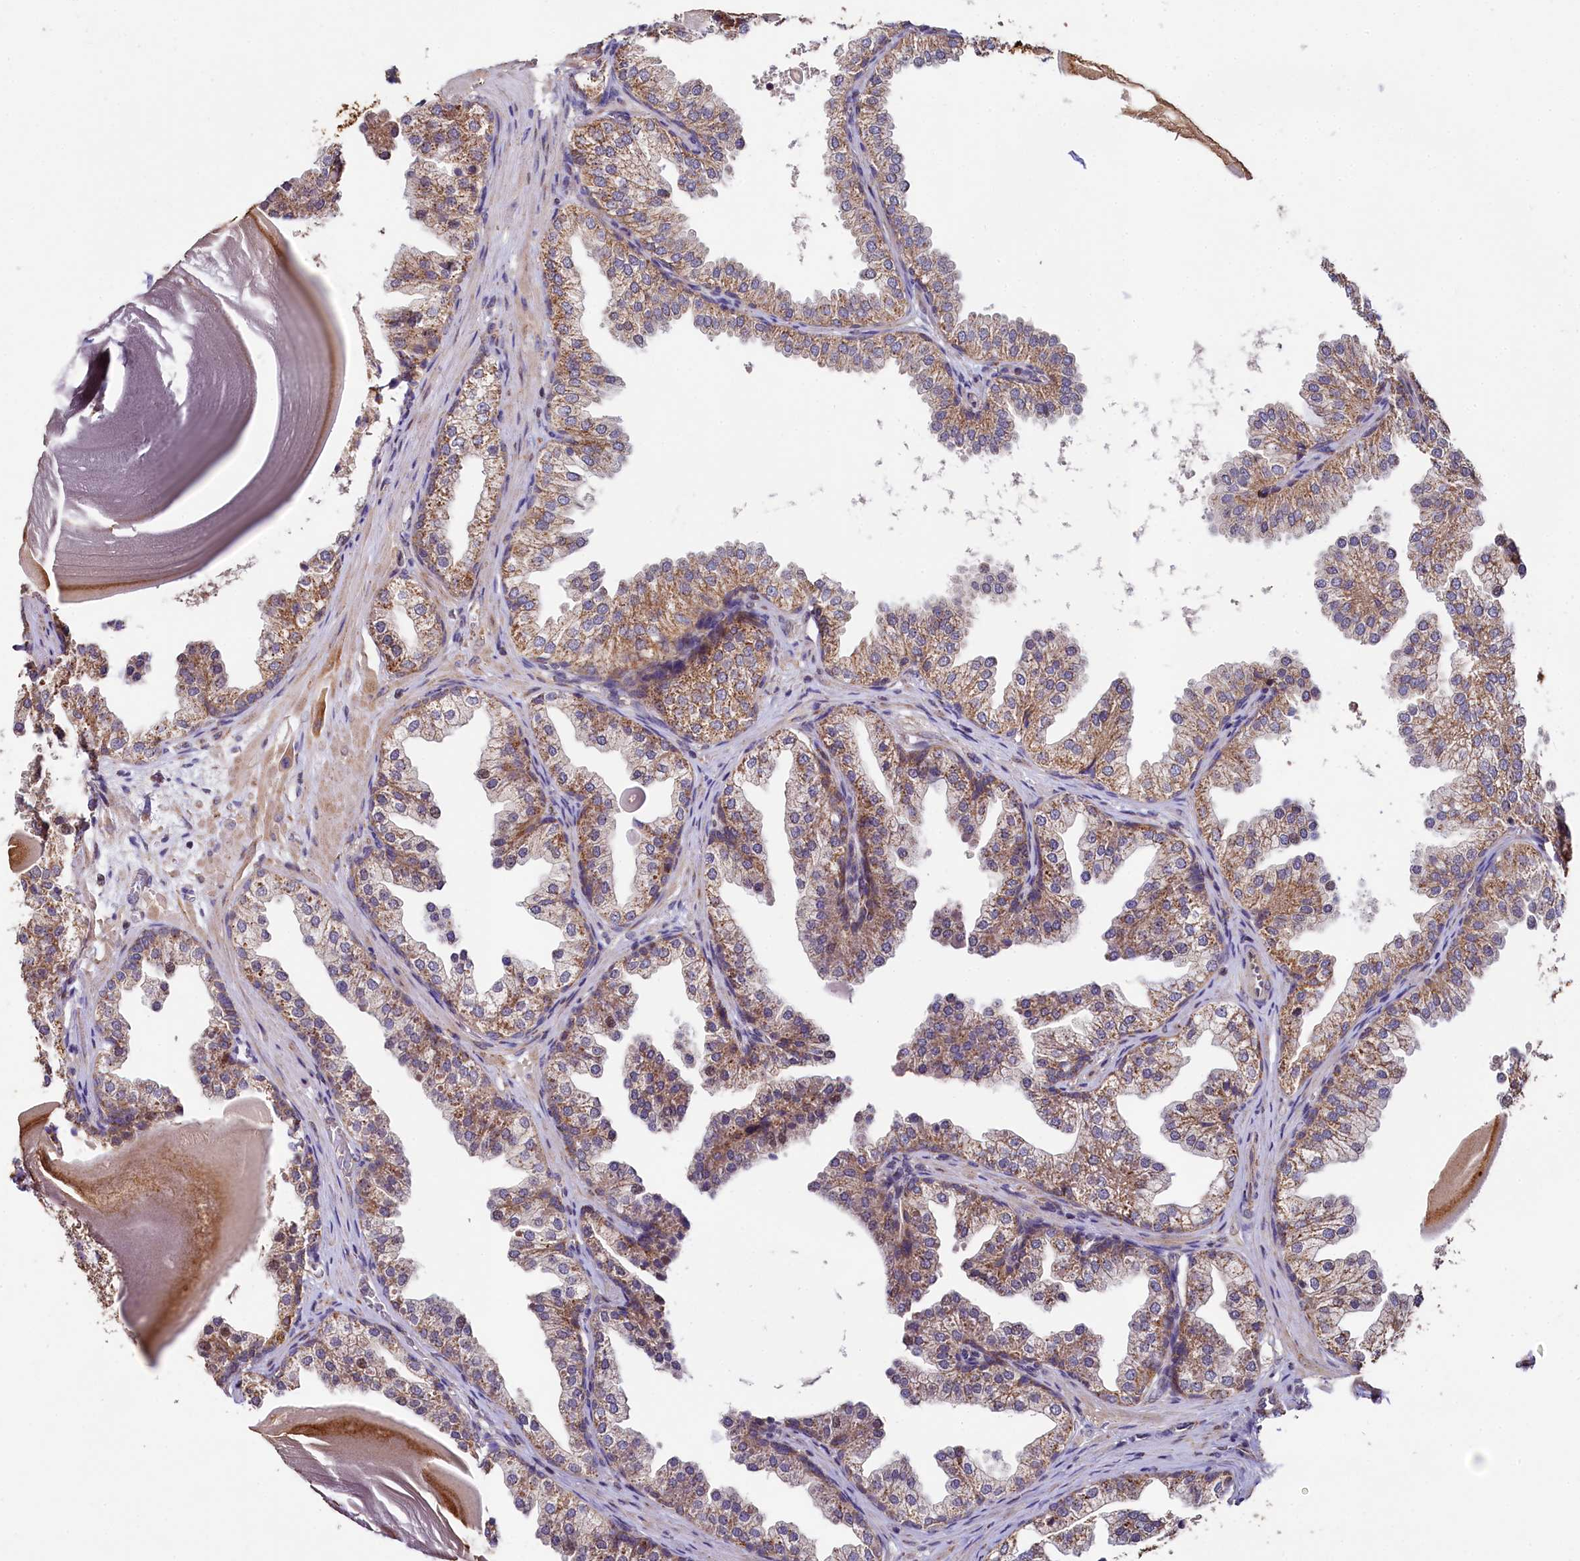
{"staining": {"intensity": "moderate", "quantity": ">75%", "location": "cytoplasmic/membranous"}, "tissue": "prostate", "cell_type": "Glandular cells", "image_type": "normal", "snomed": [{"axis": "morphology", "description": "Normal tissue, NOS"}, {"axis": "topography", "description": "Prostate"}], "caption": "Unremarkable prostate displays moderate cytoplasmic/membranous expression in approximately >75% of glandular cells (brown staining indicates protein expression, while blue staining denotes nuclei)..", "gene": "SPRYD3", "patient": {"sex": "male", "age": 48}}